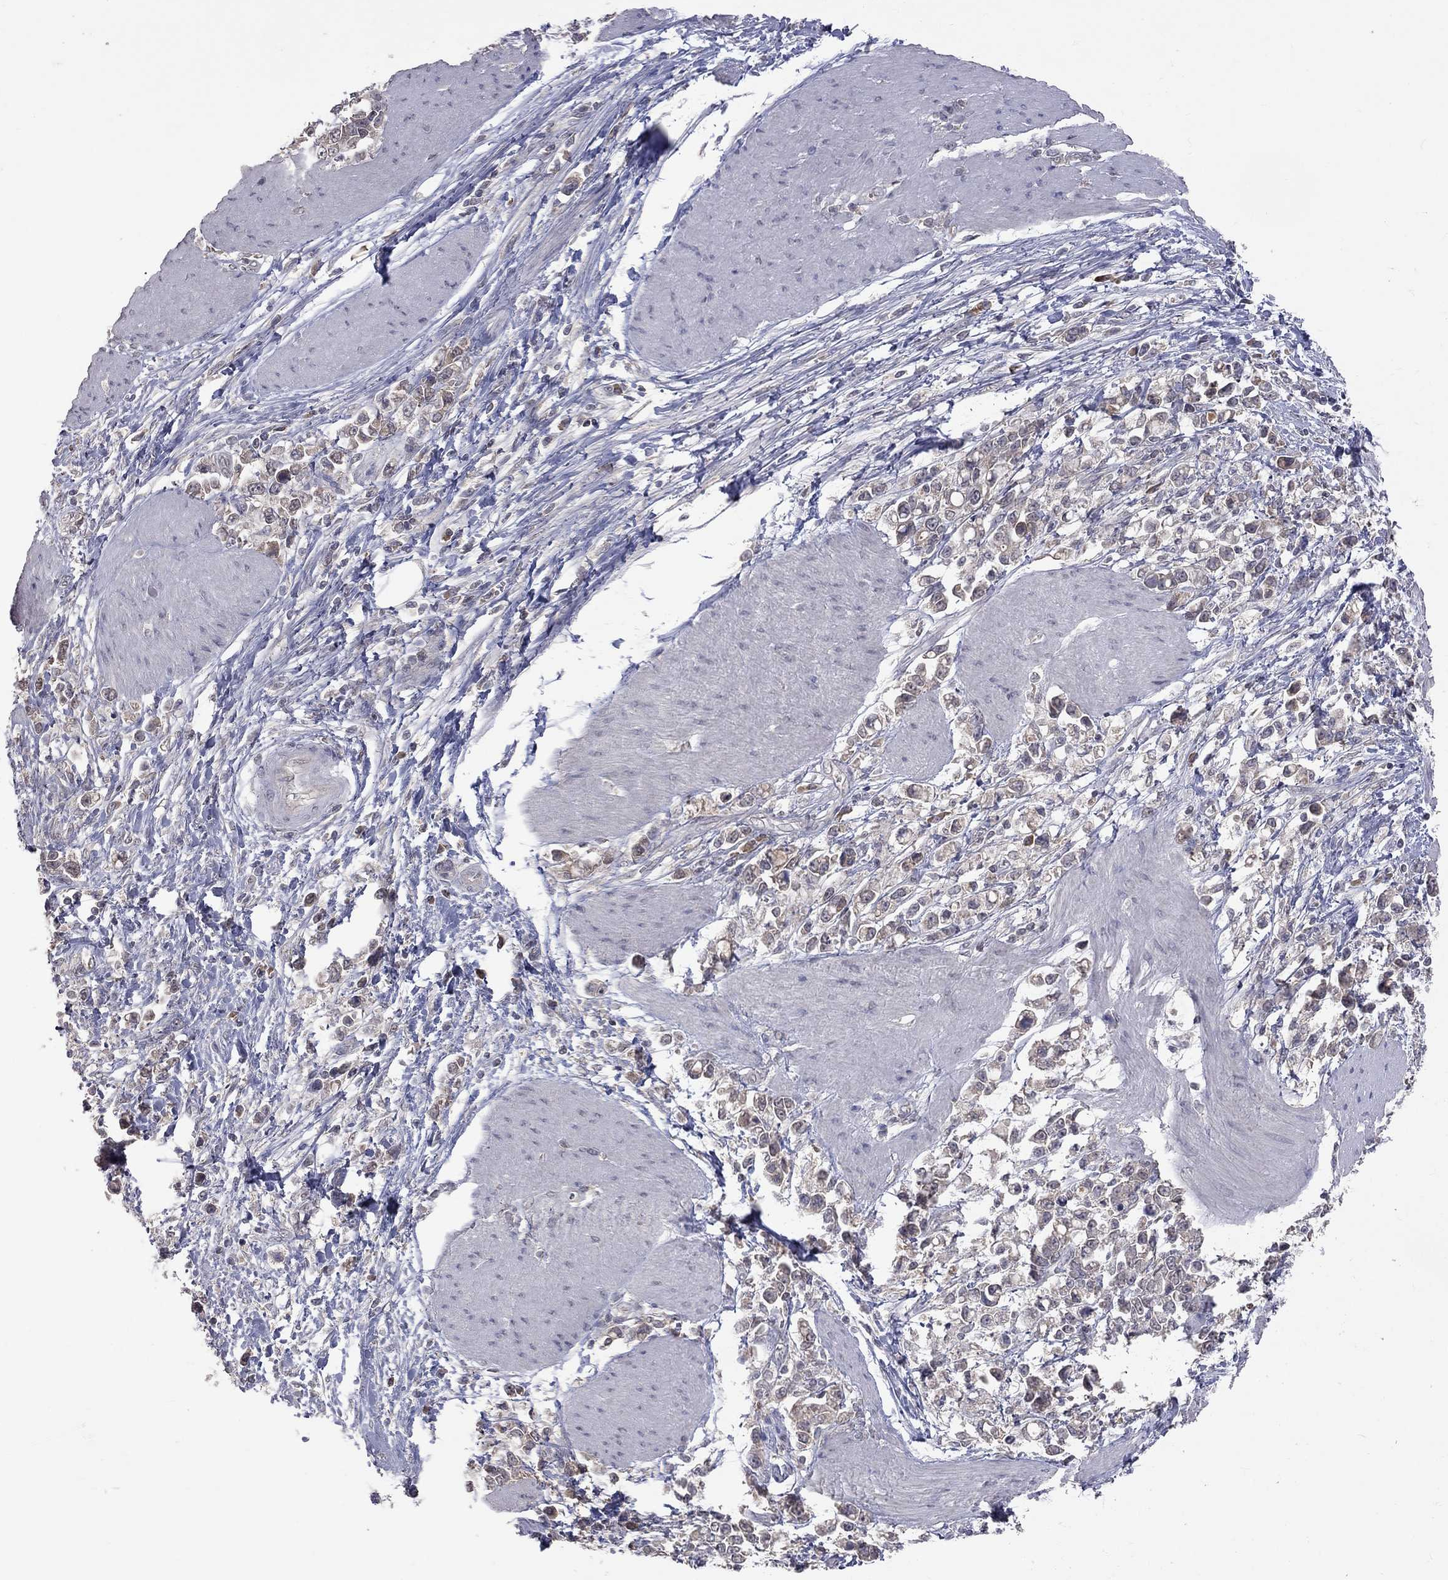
{"staining": {"intensity": "moderate", "quantity": "25%-75%", "location": "cytoplasmic/membranous"}, "tissue": "stomach cancer", "cell_type": "Tumor cells", "image_type": "cancer", "snomed": [{"axis": "morphology", "description": "Adenocarcinoma, NOS"}, {"axis": "topography", "description": "Stomach"}], "caption": "This image shows immunohistochemistry staining of human stomach adenocarcinoma, with medium moderate cytoplasmic/membranous expression in about 25%-75% of tumor cells.", "gene": "HTR6", "patient": {"sex": "male", "age": 63}}